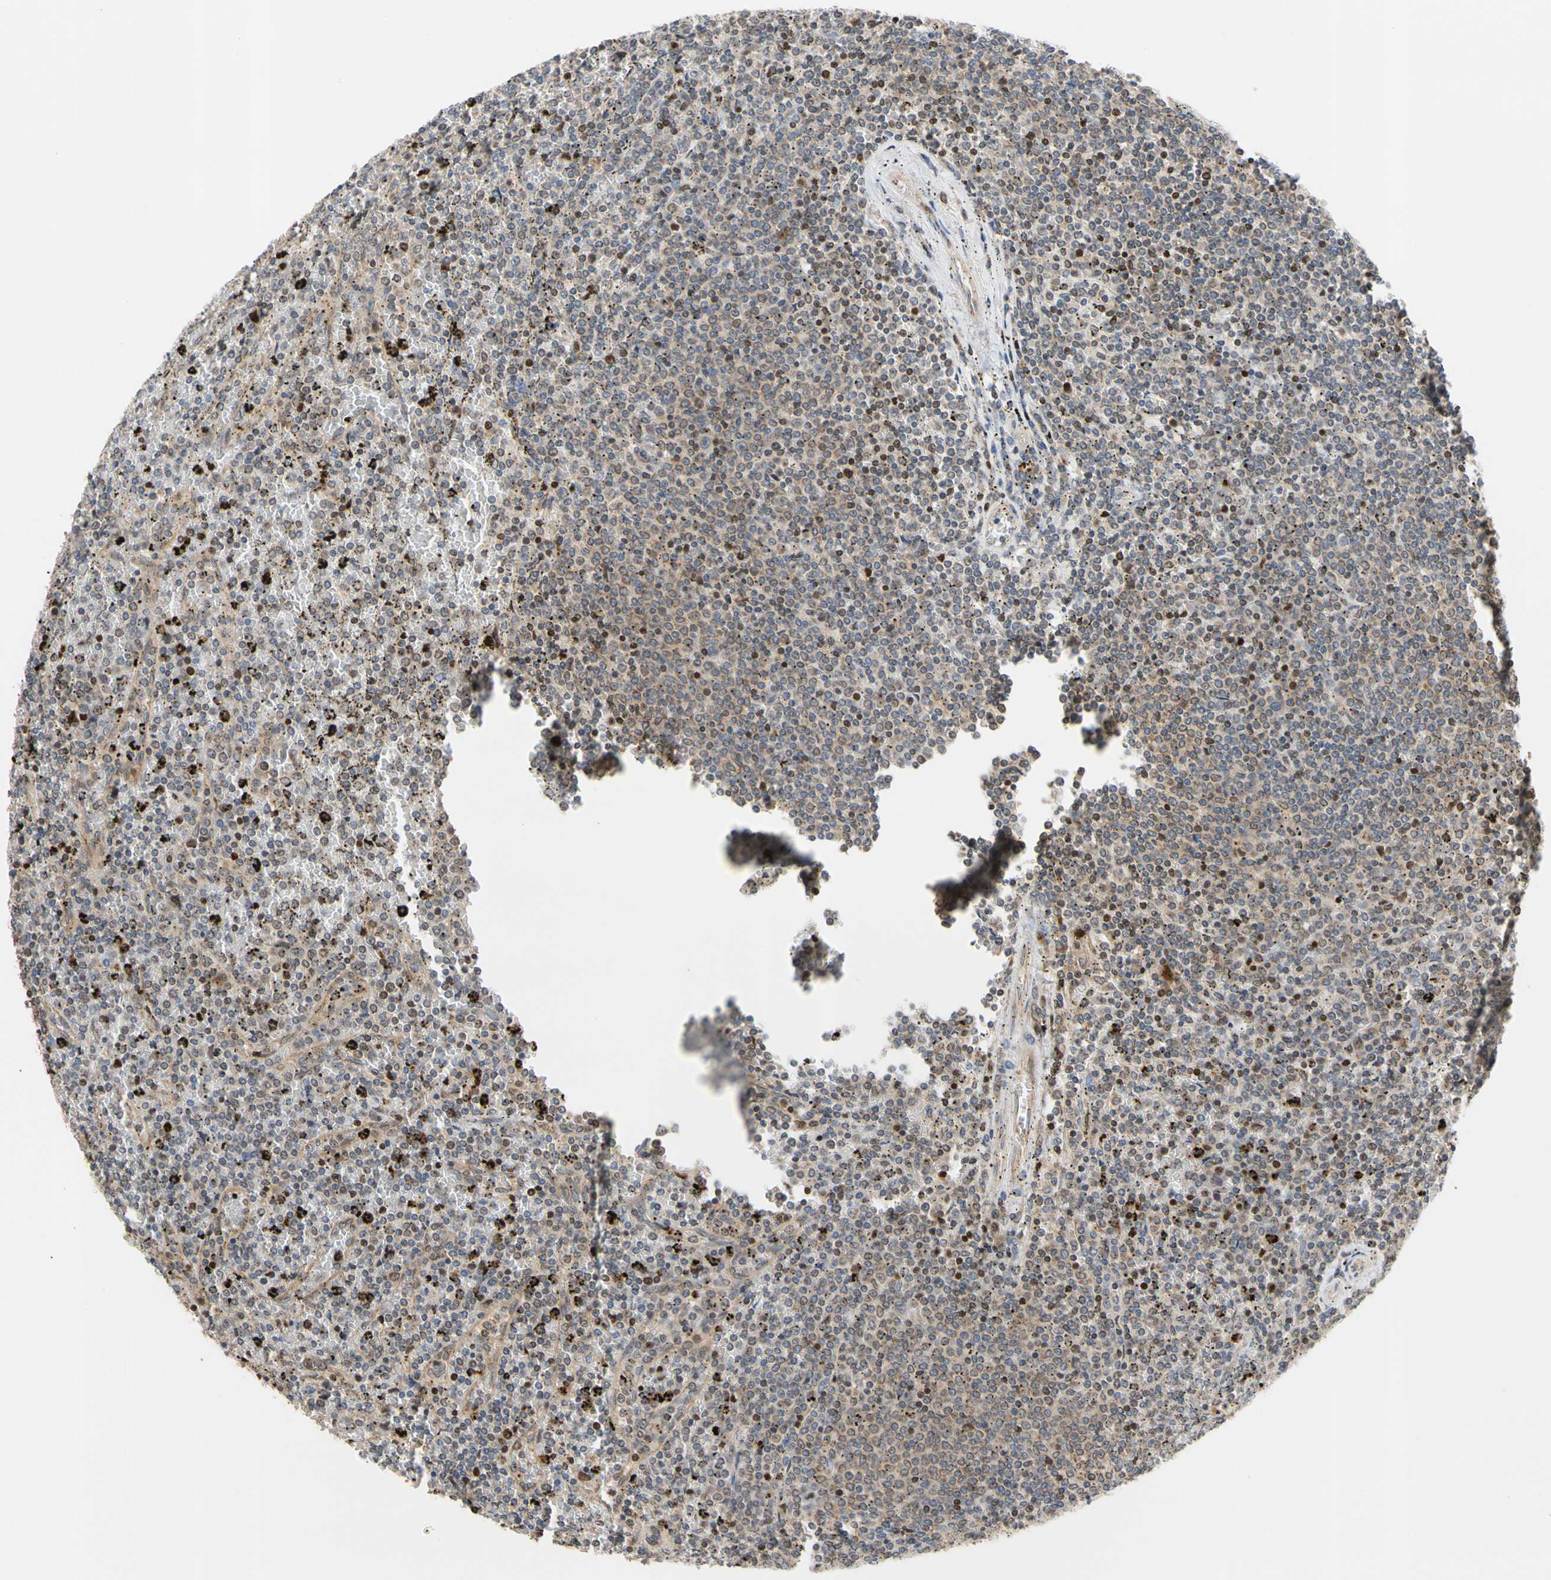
{"staining": {"intensity": "moderate", "quantity": "<25%", "location": "nuclear"}, "tissue": "lymphoma", "cell_type": "Tumor cells", "image_type": "cancer", "snomed": [{"axis": "morphology", "description": "Malignant lymphoma, non-Hodgkin's type, Low grade"}, {"axis": "topography", "description": "Spleen"}], "caption": "A micrograph showing moderate nuclear expression in about <25% of tumor cells in lymphoma, as visualized by brown immunohistochemical staining.", "gene": "IP6K2", "patient": {"sex": "female", "age": 77}}